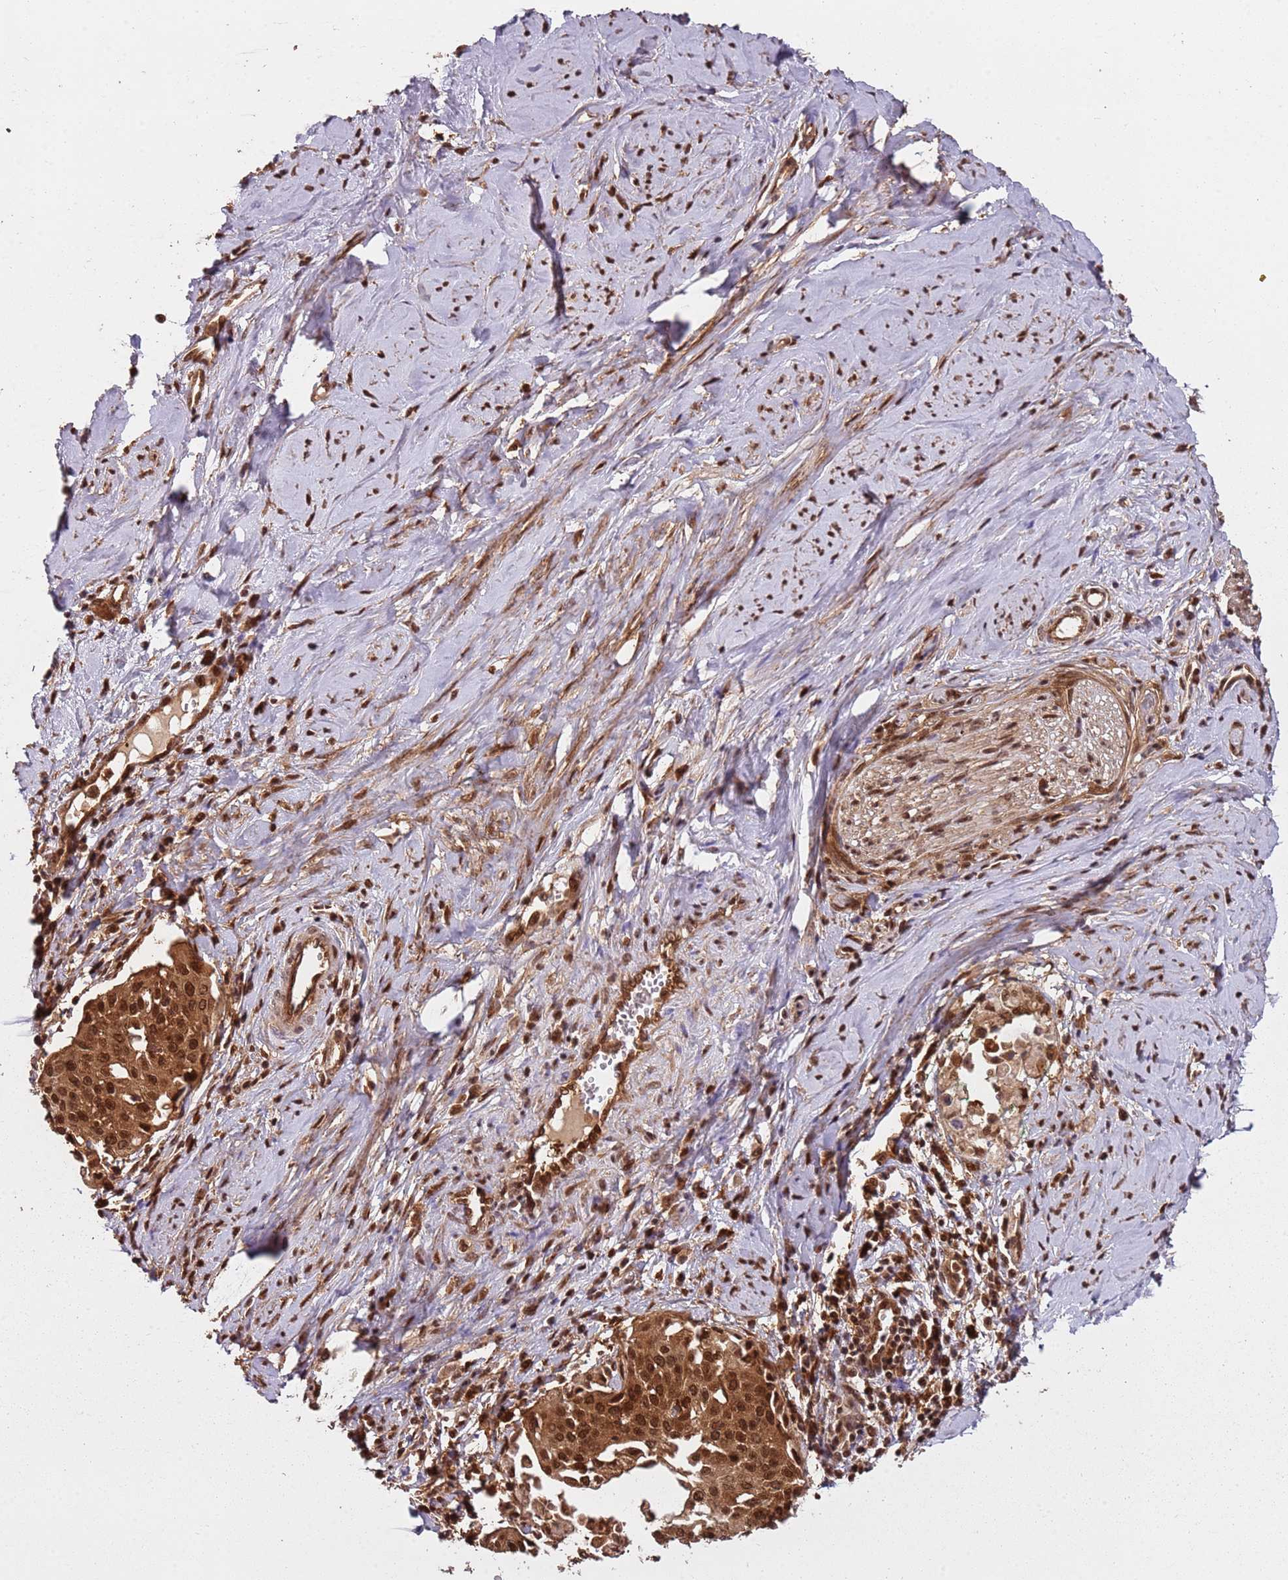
{"staining": {"intensity": "strong", "quantity": ">75%", "location": "cytoplasmic/membranous,nuclear"}, "tissue": "cervical cancer", "cell_type": "Tumor cells", "image_type": "cancer", "snomed": [{"axis": "morphology", "description": "Squamous cell carcinoma, NOS"}, {"axis": "topography", "description": "Cervix"}], "caption": "Immunohistochemistry of human cervical cancer (squamous cell carcinoma) reveals high levels of strong cytoplasmic/membranous and nuclear positivity in approximately >75% of tumor cells.", "gene": "PGLS", "patient": {"sex": "female", "age": 44}}